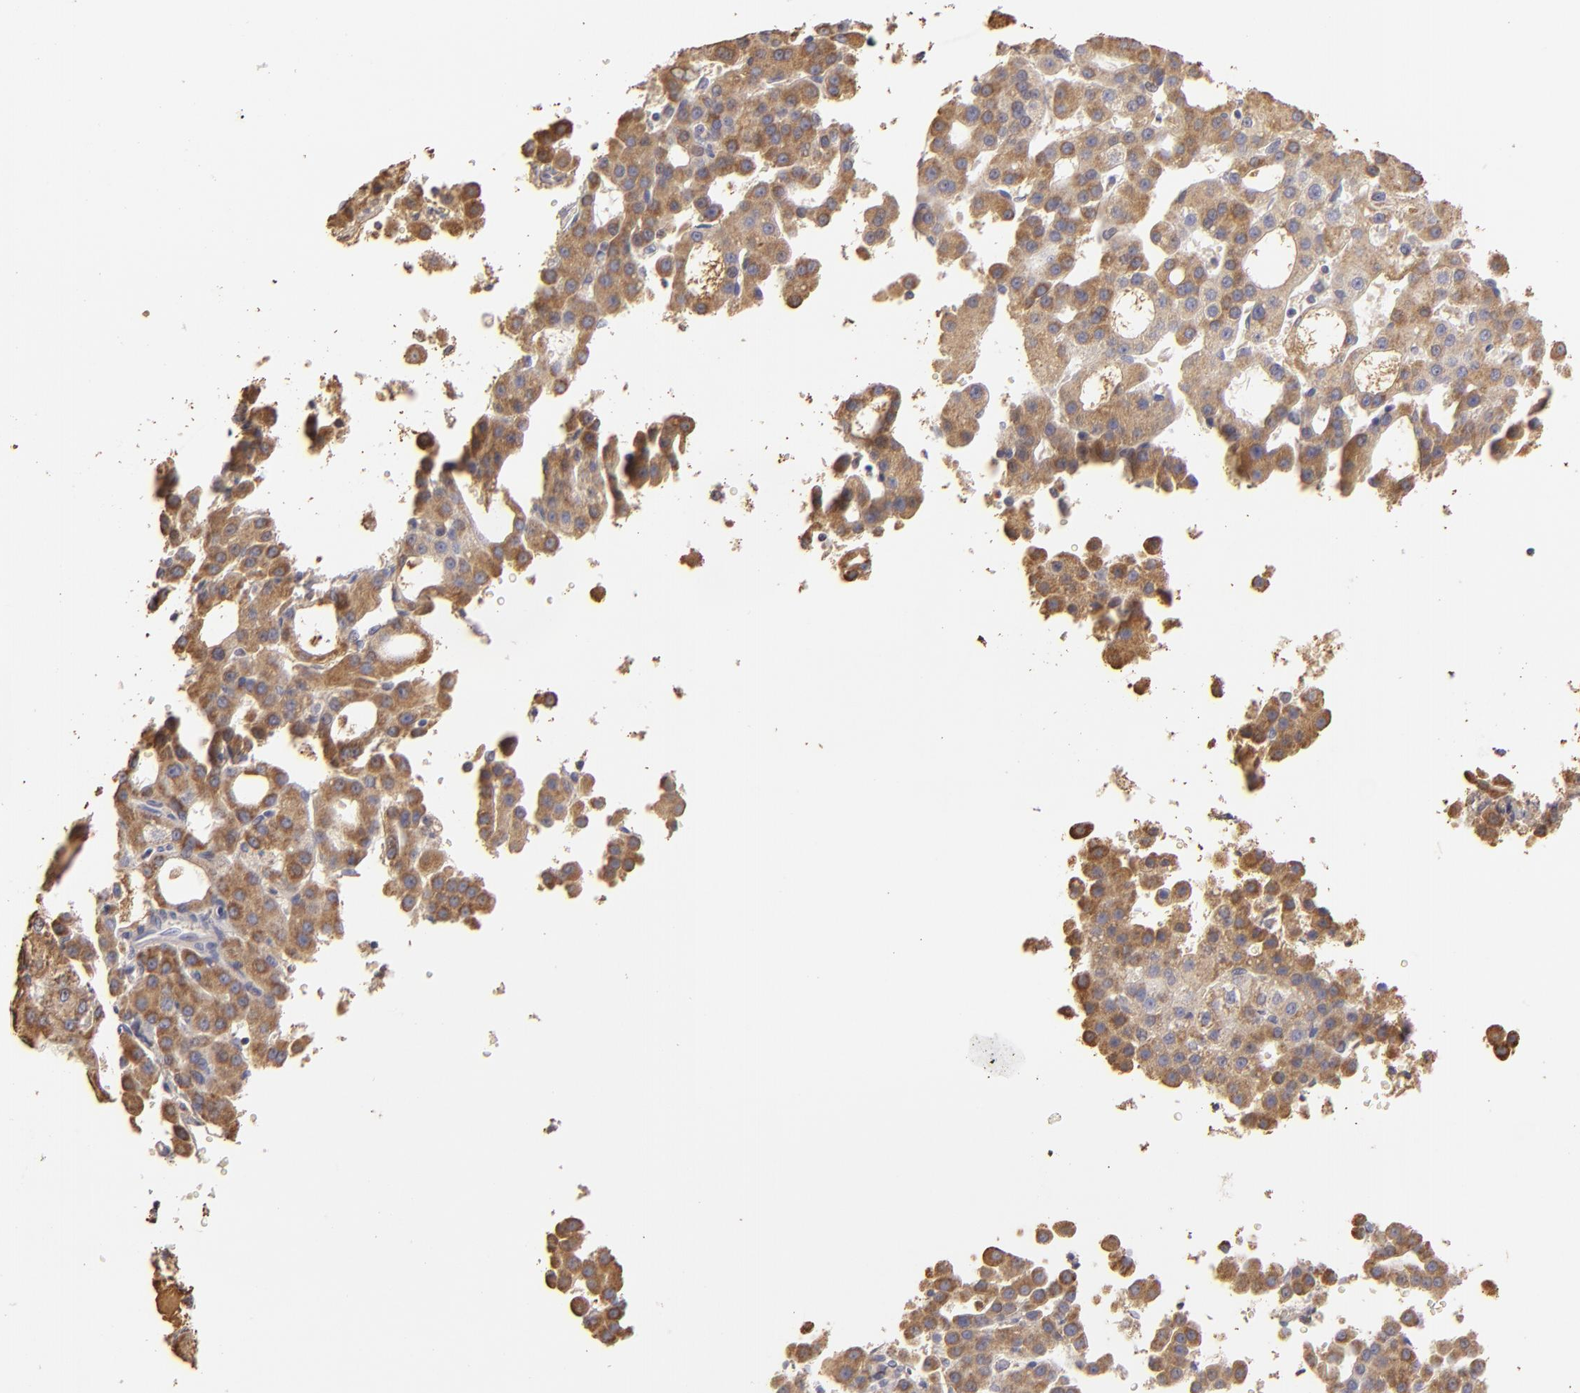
{"staining": {"intensity": "moderate", "quantity": ">75%", "location": "cytoplasmic/membranous"}, "tissue": "liver cancer", "cell_type": "Tumor cells", "image_type": "cancer", "snomed": [{"axis": "morphology", "description": "Carcinoma, Hepatocellular, NOS"}, {"axis": "topography", "description": "Liver"}], "caption": "Protein staining of liver cancer (hepatocellular carcinoma) tissue demonstrates moderate cytoplasmic/membranous positivity in approximately >75% of tumor cells.", "gene": "CFB", "patient": {"sex": "male", "age": 47}}